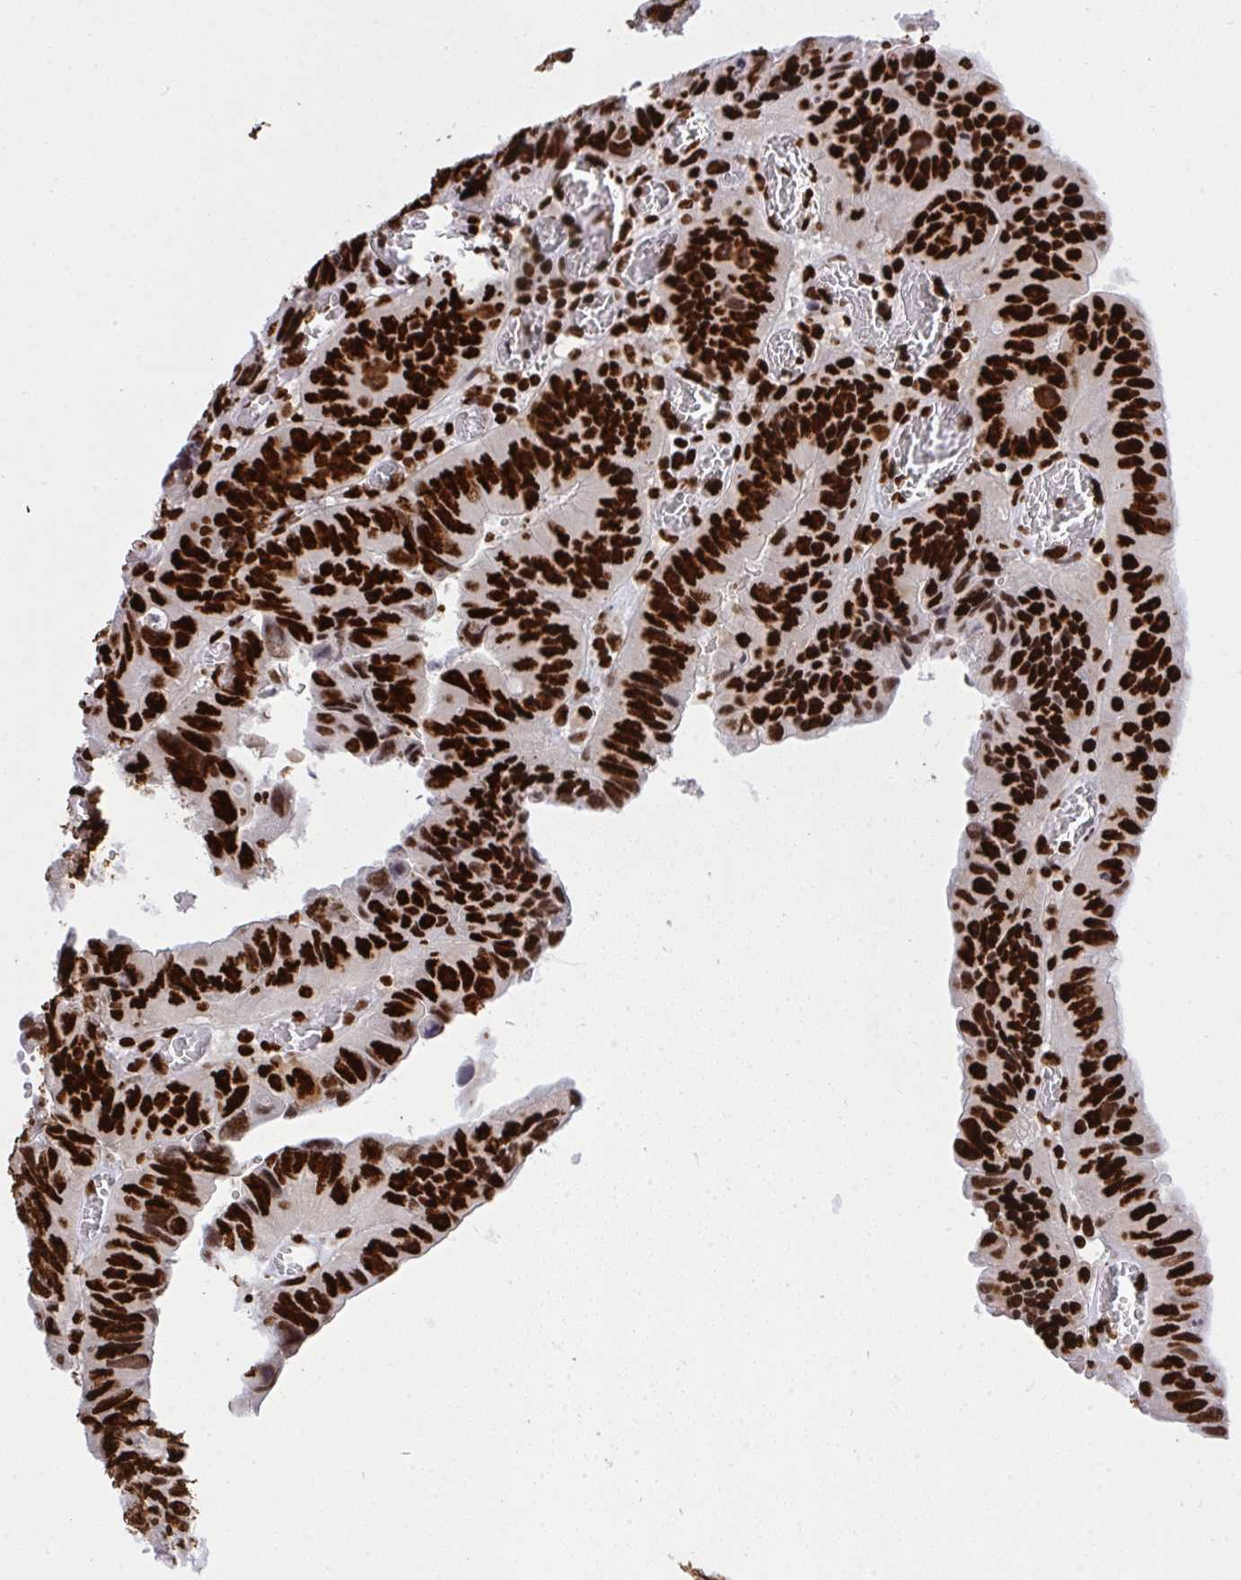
{"staining": {"intensity": "strong", "quantity": ">75%", "location": "nuclear"}, "tissue": "colorectal cancer", "cell_type": "Tumor cells", "image_type": "cancer", "snomed": [{"axis": "morphology", "description": "Adenocarcinoma, NOS"}, {"axis": "topography", "description": "Colon"}], "caption": "Tumor cells exhibit strong nuclear positivity in about >75% of cells in colorectal cancer (adenocarcinoma).", "gene": "HNRNPL", "patient": {"sex": "female", "age": 84}}